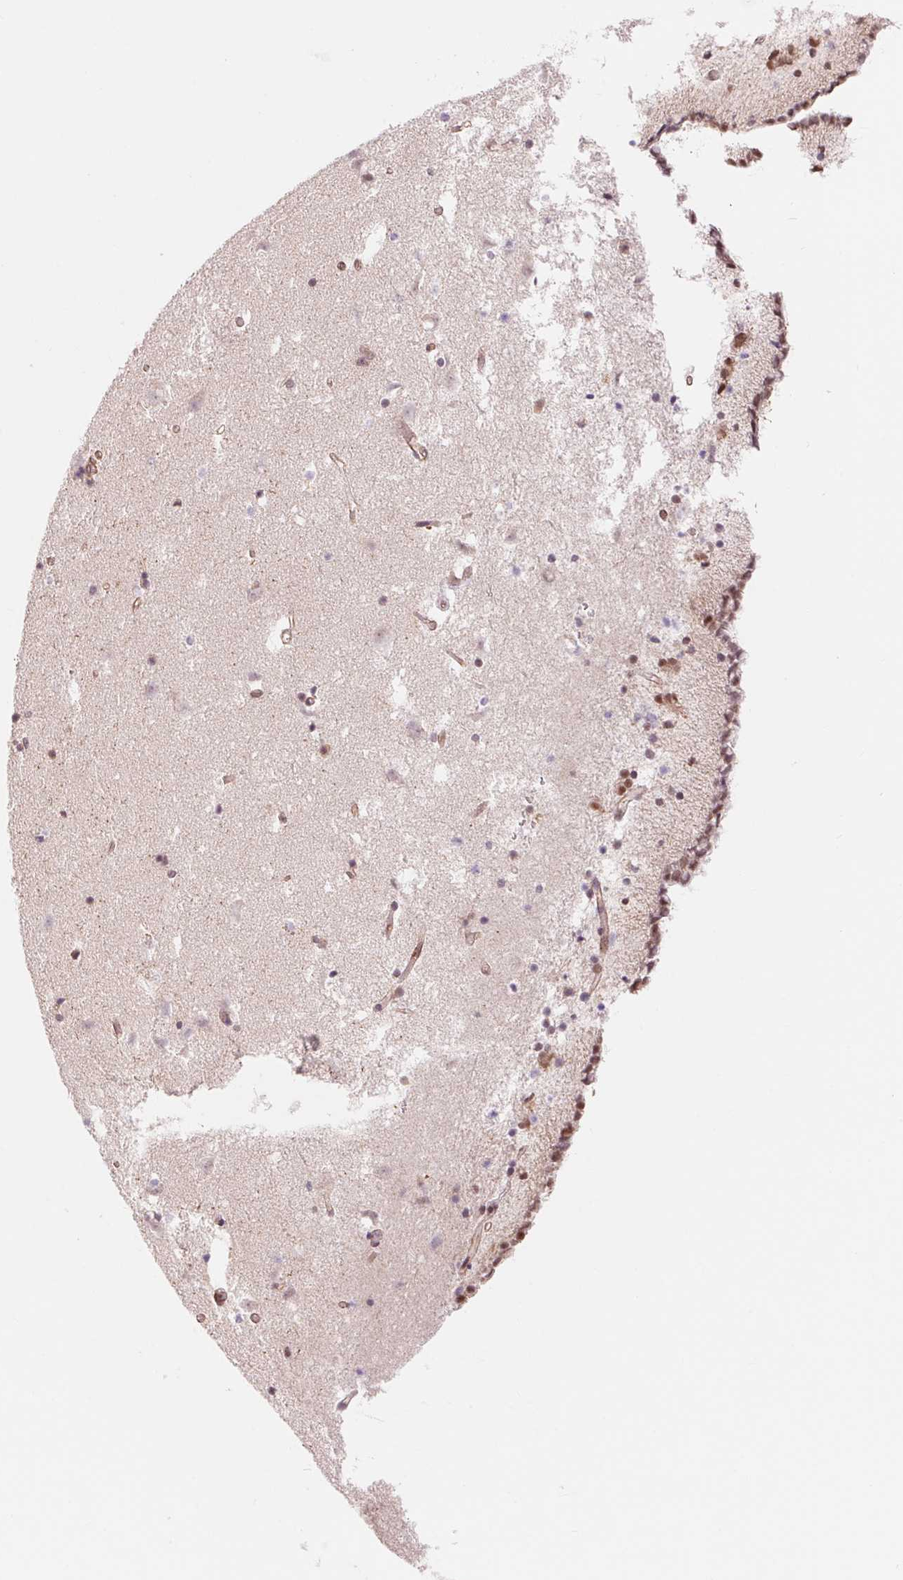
{"staining": {"intensity": "weak", "quantity": ">75%", "location": "nuclear"}, "tissue": "caudate", "cell_type": "Glial cells", "image_type": "normal", "snomed": [{"axis": "morphology", "description": "Normal tissue, NOS"}, {"axis": "topography", "description": "Lateral ventricle wall"}], "caption": "Immunohistochemistry (IHC) of unremarkable caudate displays low levels of weak nuclear expression in approximately >75% of glial cells.", "gene": "BCAT1", "patient": {"sex": "female", "age": 42}}